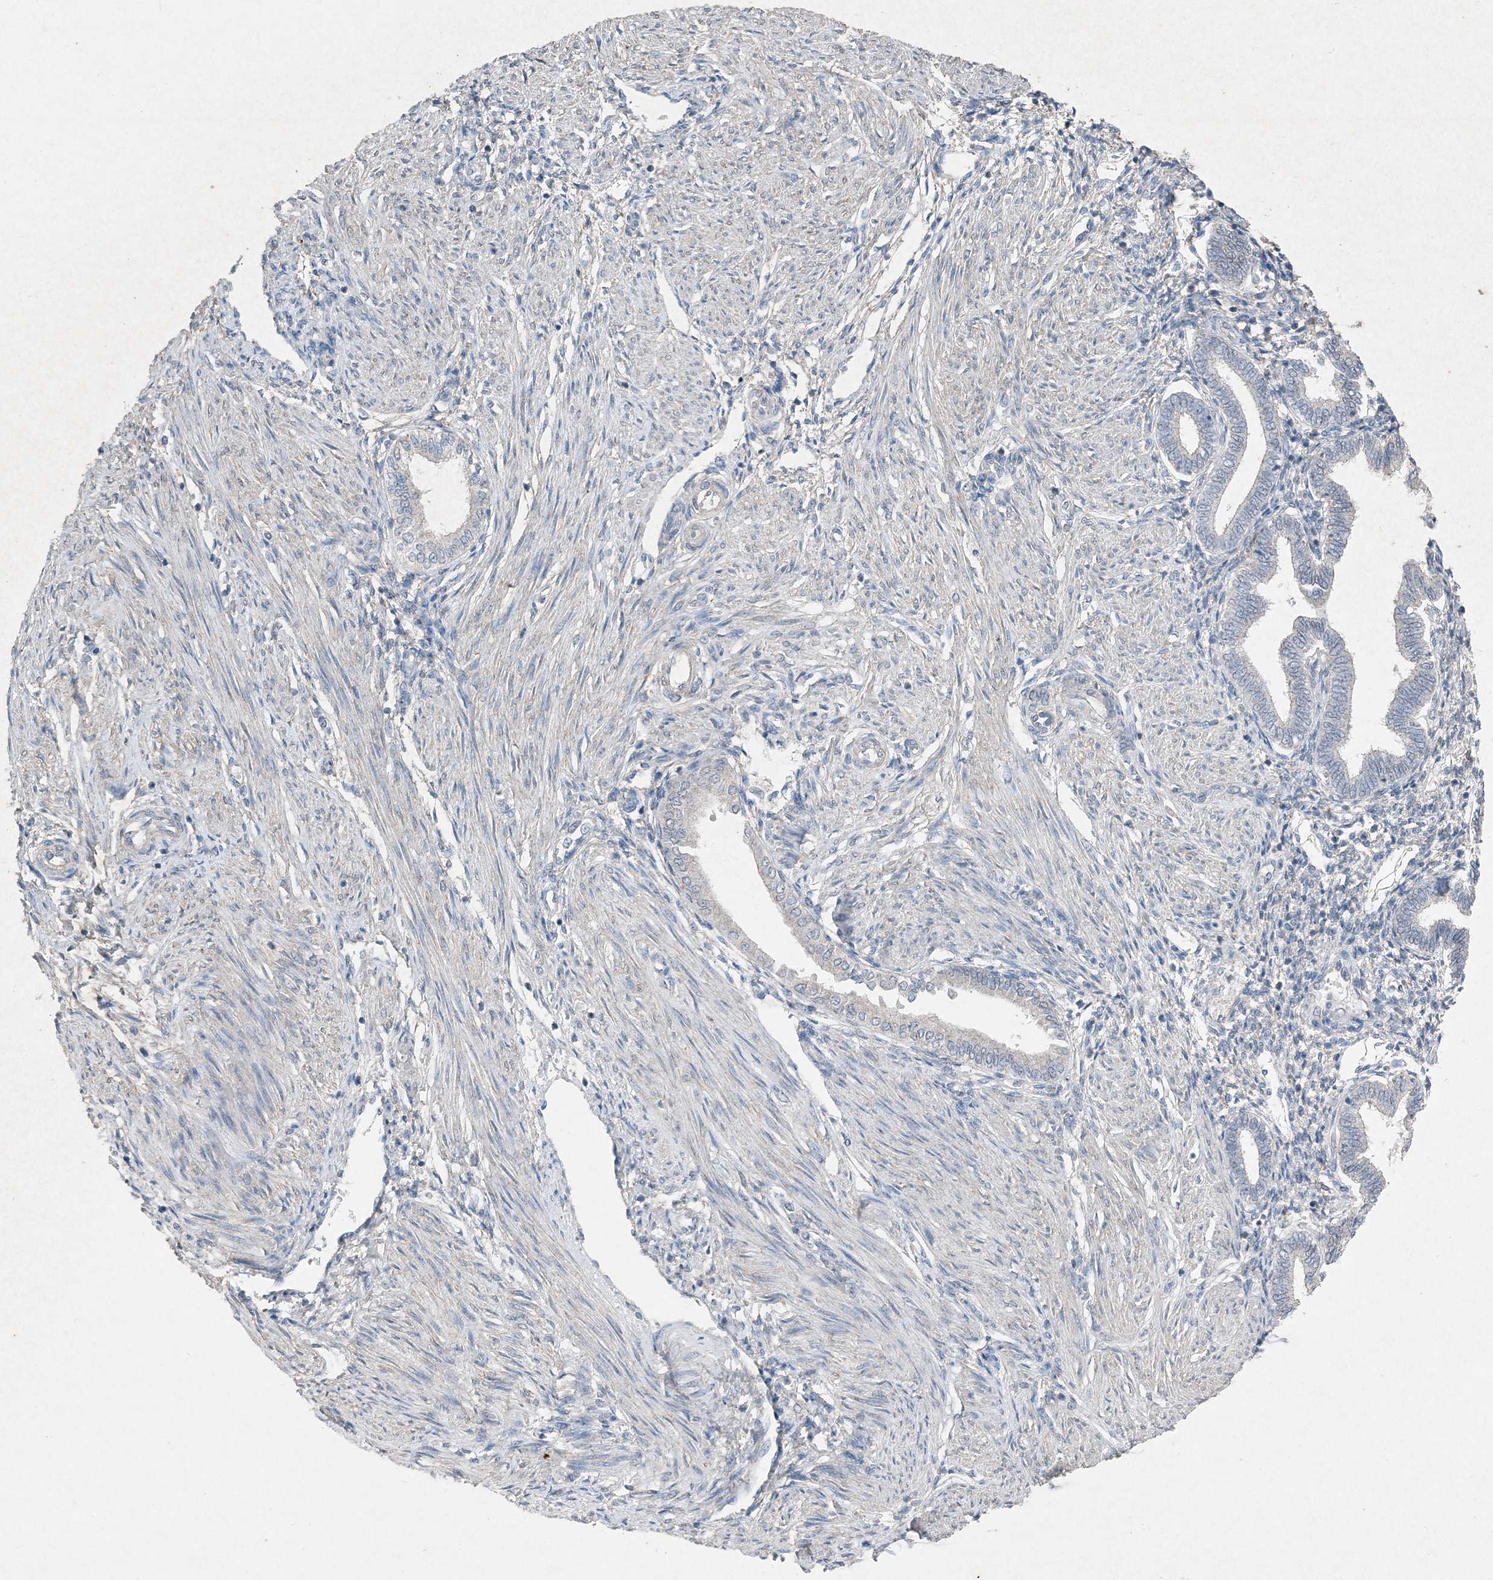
{"staining": {"intensity": "negative", "quantity": "none", "location": "none"}, "tissue": "endometrium", "cell_type": "Cells in endometrial stroma", "image_type": "normal", "snomed": [{"axis": "morphology", "description": "Normal tissue, NOS"}, {"axis": "topography", "description": "Endometrium"}], "caption": "Cells in endometrial stroma are negative for protein expression in normal human endometrium. (Brightfield microscopy of DAB IHC at high magnification).", "gene": "FCN3", "patient": {"sex": "female", "age": 53}}